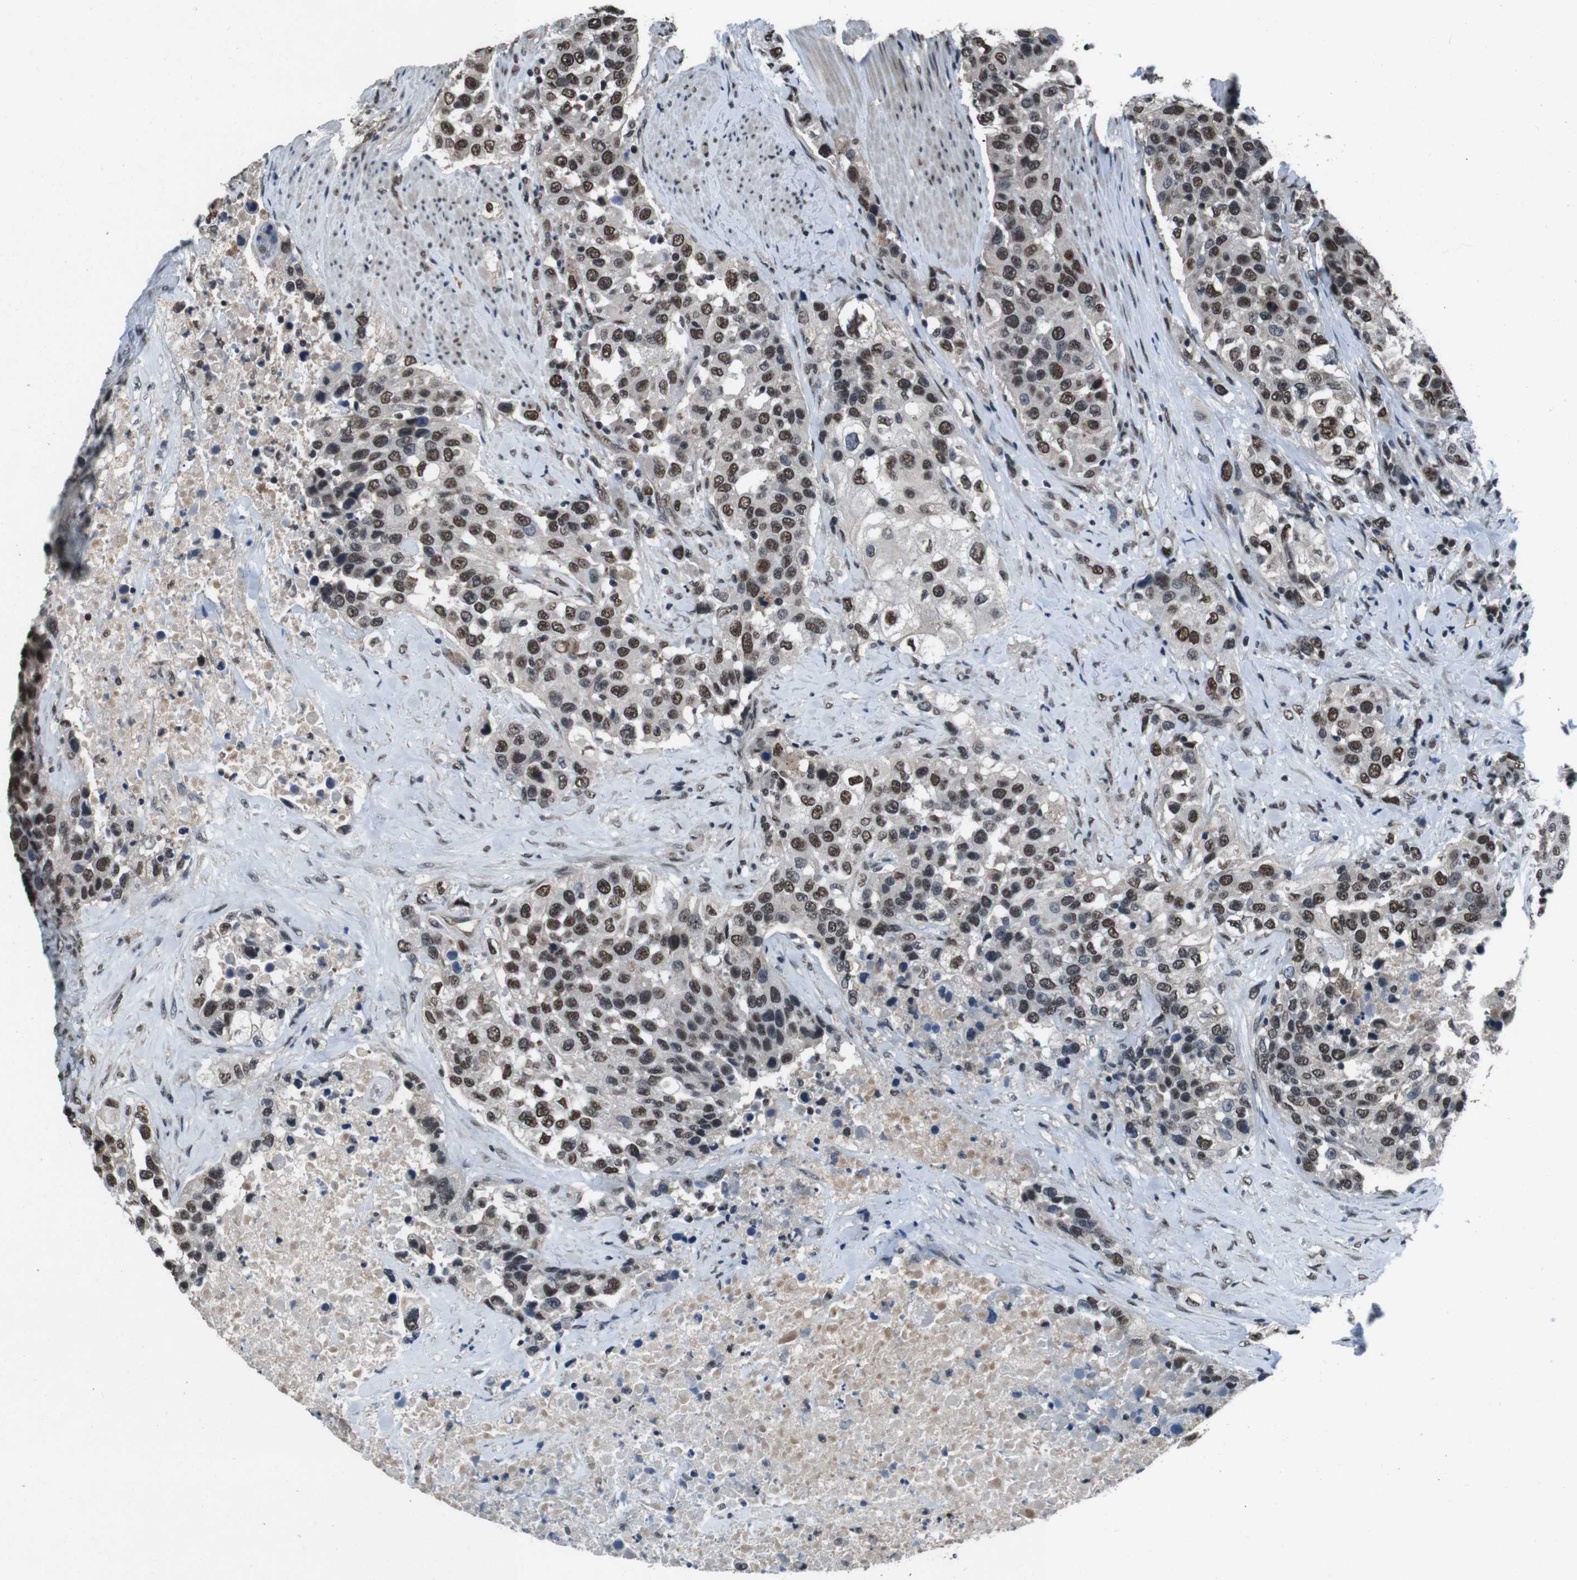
{"staining": {"intensity": "moderate", "quantity": ">75%", "location": "nuclear"}, "tissue": "urothelial cancer", "cell_type": "Tumor cells", "image_type": "cancer", "snomed": [{"axis": "morphology", "description": "Urothelial carcinoma, High grade"}, {"axis": "topography", "description": "Urinary bladder"}], "caption": "Immunohistochemistry (IHC) image of neoplastic tissue: human urothelial carcinoma (high-grade) stained using IHC demonstrates medium levels of moderate protein expression localized specifically in the nuclear of tumor cells, appearing as a nuclear brown color.", "gene": "NR4A2", "patient": {"sex": "female", "age": 80}}